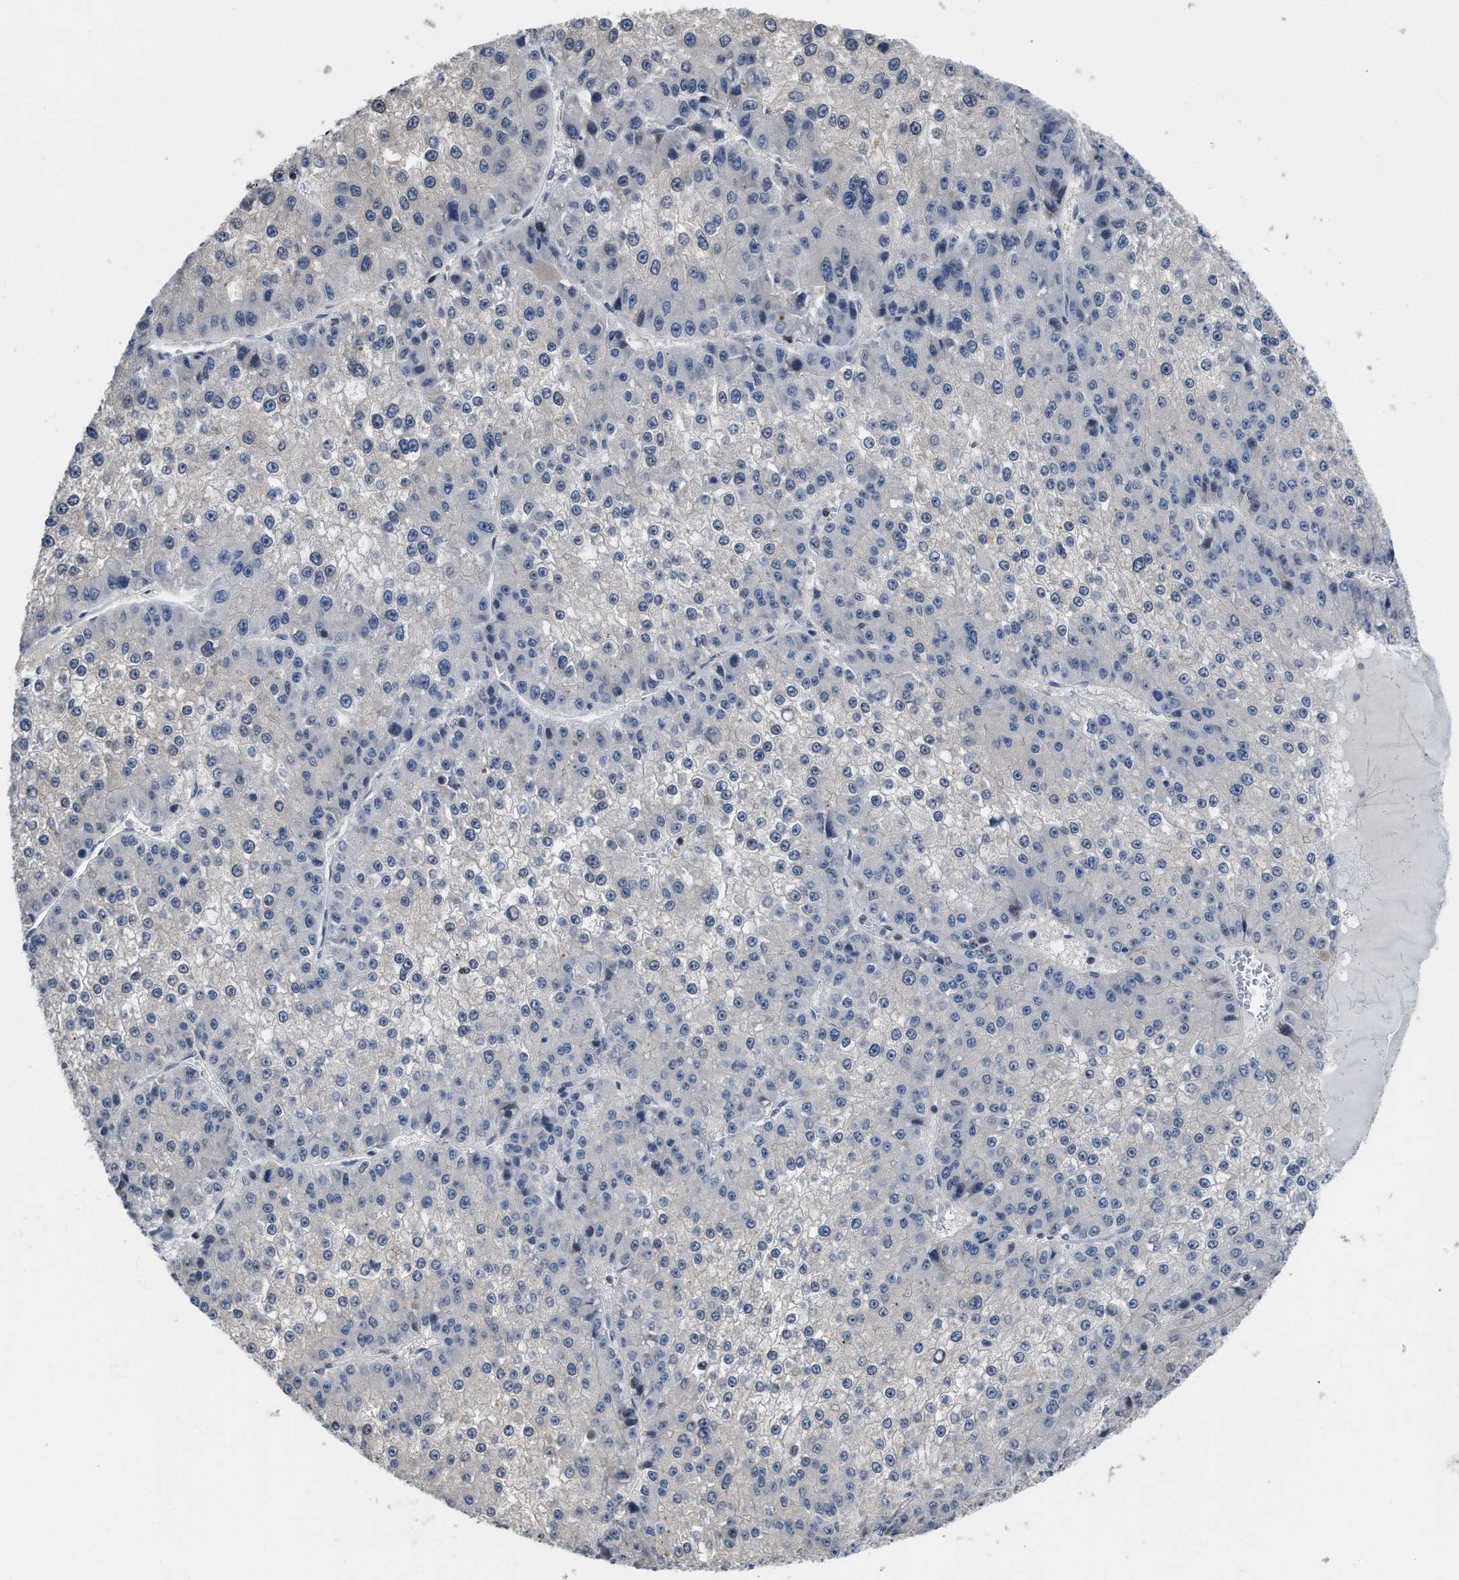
{"staining": {"intensity": "negative", "quantity": "none", "location": "none"}, "tissue": "liver cancer", "cell_type": "Tumor cells", "image_type": "cancer", "snomed": [{"axis": "morphology", "description": "Carcinoma, Hepatocellular, NOS"}, {"axis": "topography", "description": "Liver"}], "caption": "DAB (3,3'-diaminobenzidine) immunohistochemical staining of liver cancer (hepatocellular carcinoma) demonstrates no significant staining in tumor cells. The staining is performed using DAB (3,3'-diaminobenzidine) brown chromogen with nuclei counter-stained in using hematoxylin.", "gene": "TES", "patient": {"sex": "female", "age": 73}}